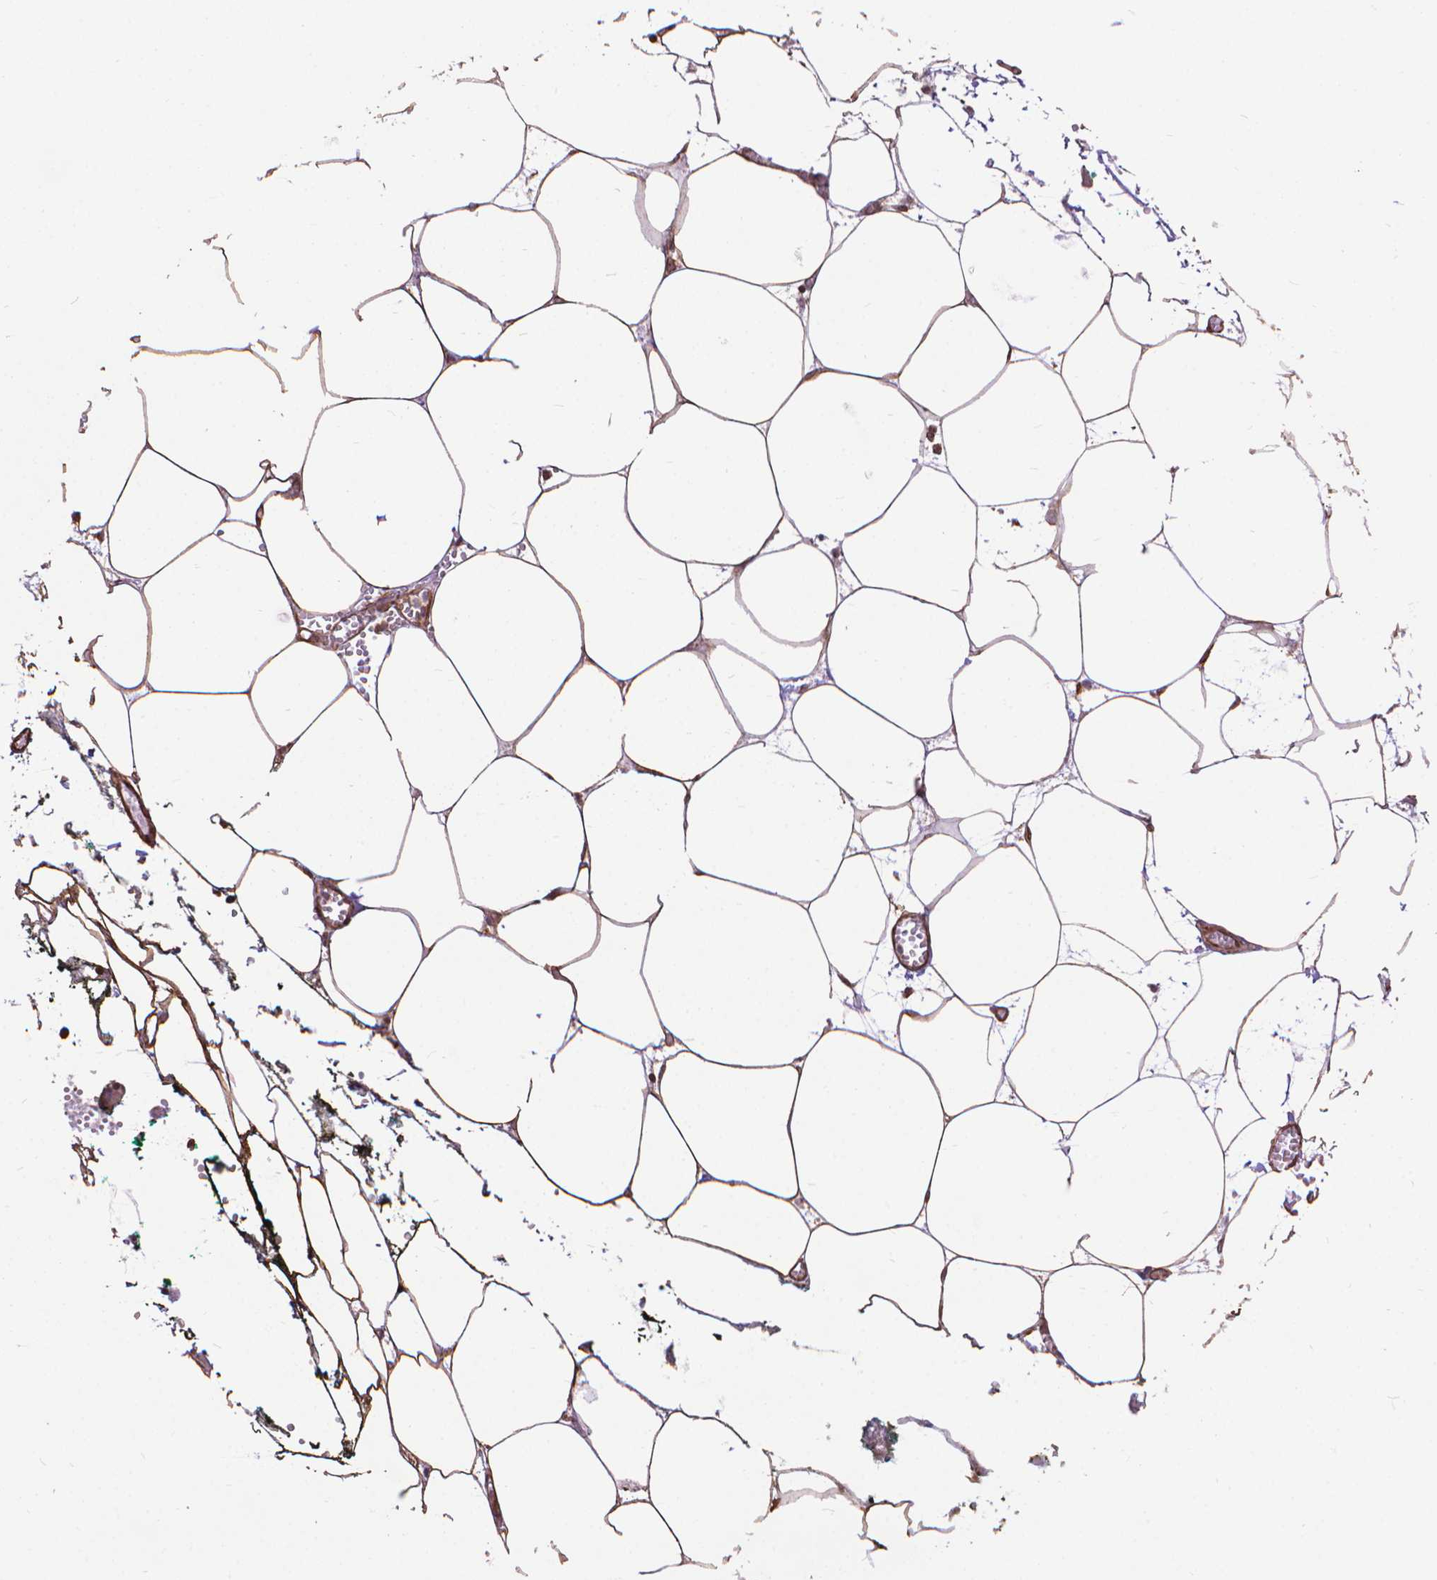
{"staining": {"intensity": "moderate", "quantity": "25%-75%", "location": "nuclear"}, "tissue": "adipose tissue", "cell_type": "Adipocytes", "image_type": "normal", "snomed": [{"axis": "morphology", "description": "Normal tissue, NOS"}, {"axis": "topography", "description": "Adipose tissue"}, {"axis": "topography", "description": "Pancreas"}, {"axis": "topography", "description": "Peripheral nerve tissue"}], "caption": "Immunohistochemistry staining of normal adipose tissue, which reveals medium levels of moderate nuclear staining in about 25%-75% of adipocytes indicating moderate nuclear protein staining. The staining was performed using DAB (3,3'-diaminobenzidine) (brown) for protein detection and nuclei were counterstained in hematoxylin (blue).", "gene": "TMEM135", "patient": {"sex": "female", "age": 58}}